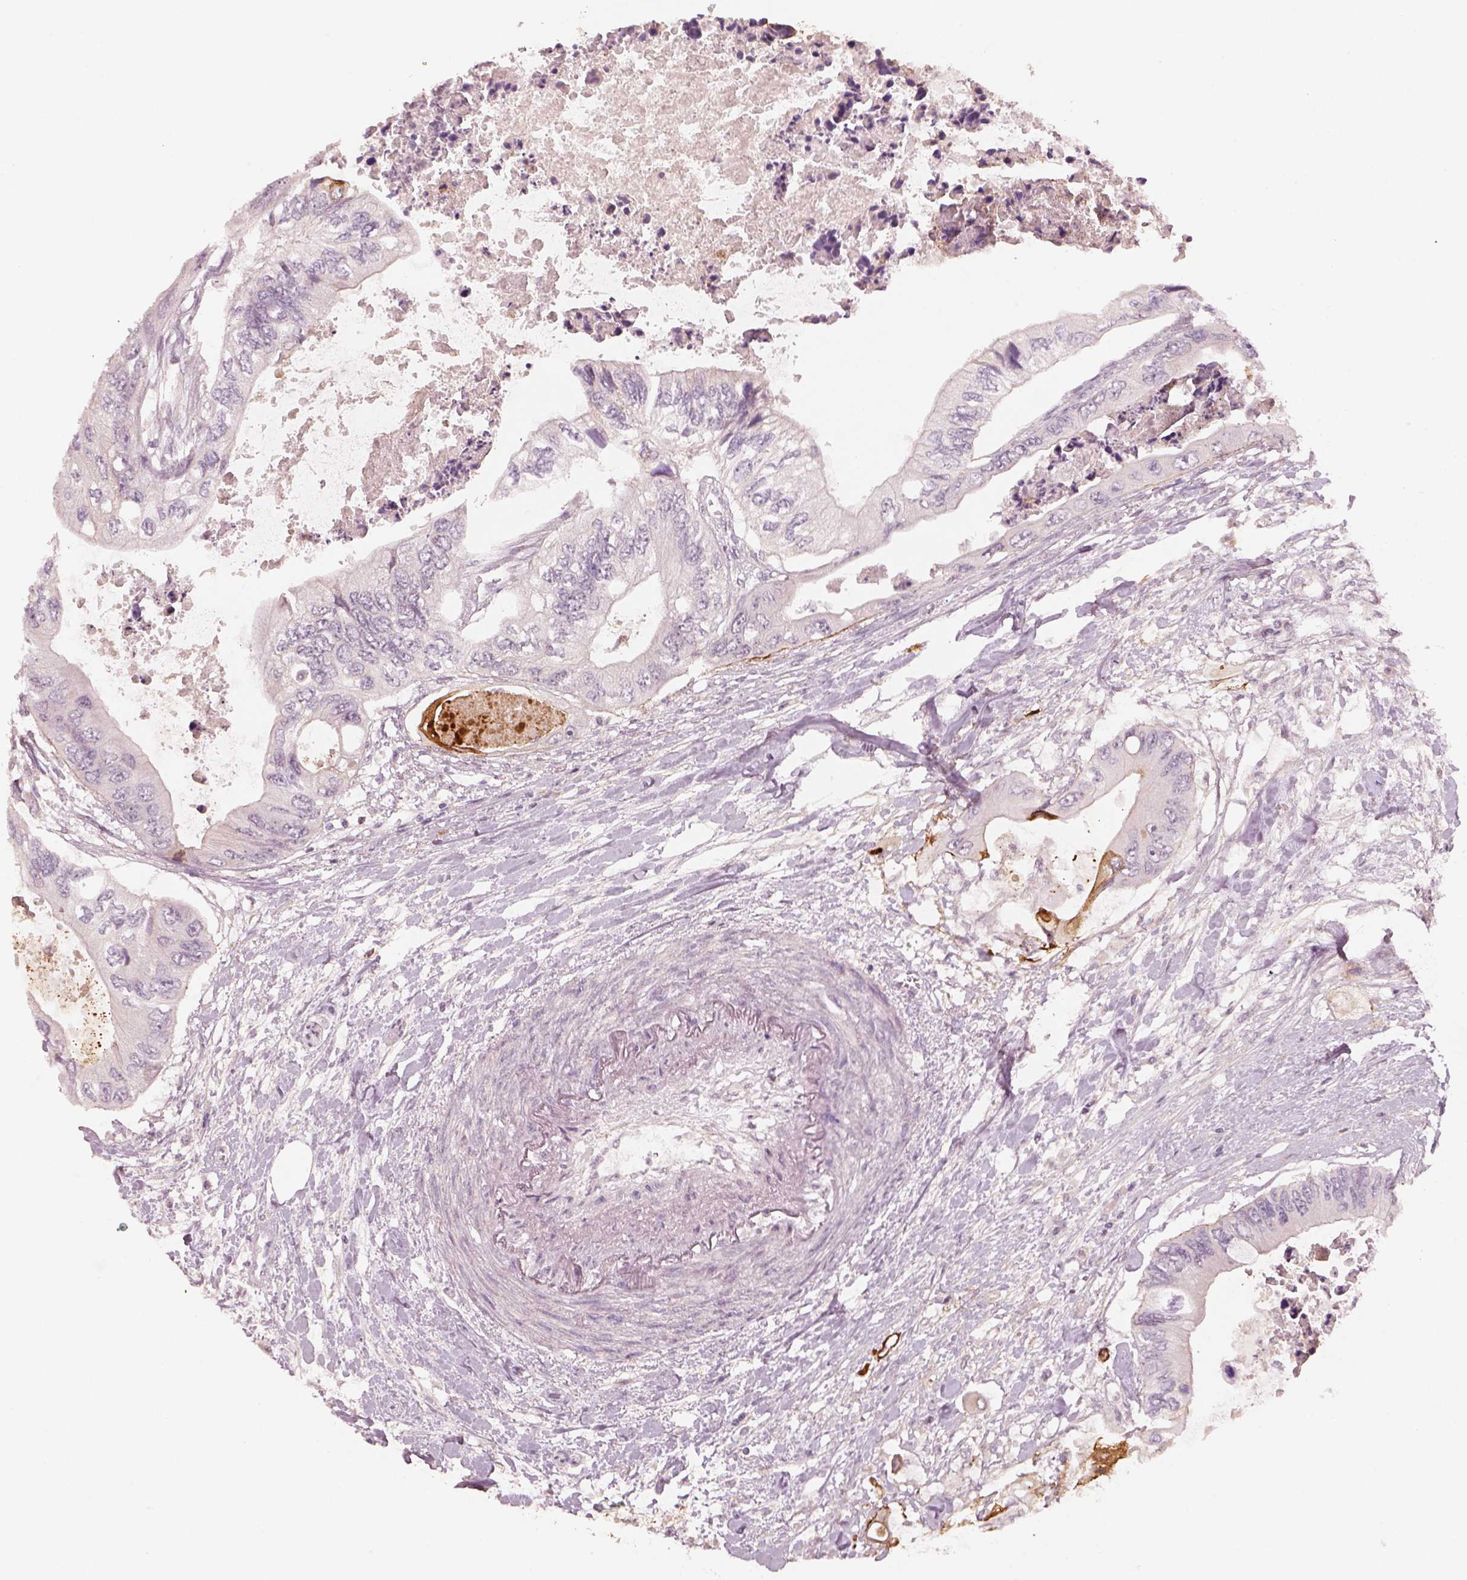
{"staining": {"intensity": "weak", "quantity": "<25%", "location": "cytoplasmic/membranous"}, "tissue": "colorectal cancer", "cell_type": "Tumor cells", "image_type": "cancer", "snomed": [{"axis": "morphology", "description": "Adenocarcinoma, NOS"}, {"axis": "topography", "description": "Rectum"}], "caption": "Immunohistochemistry (IHC) of human colorectal cancer reveals no expression in tumor cells. Nuclei are stained in blue.", "gene": "LAMC2", "patient": {"sex": "male", "age": 63}}